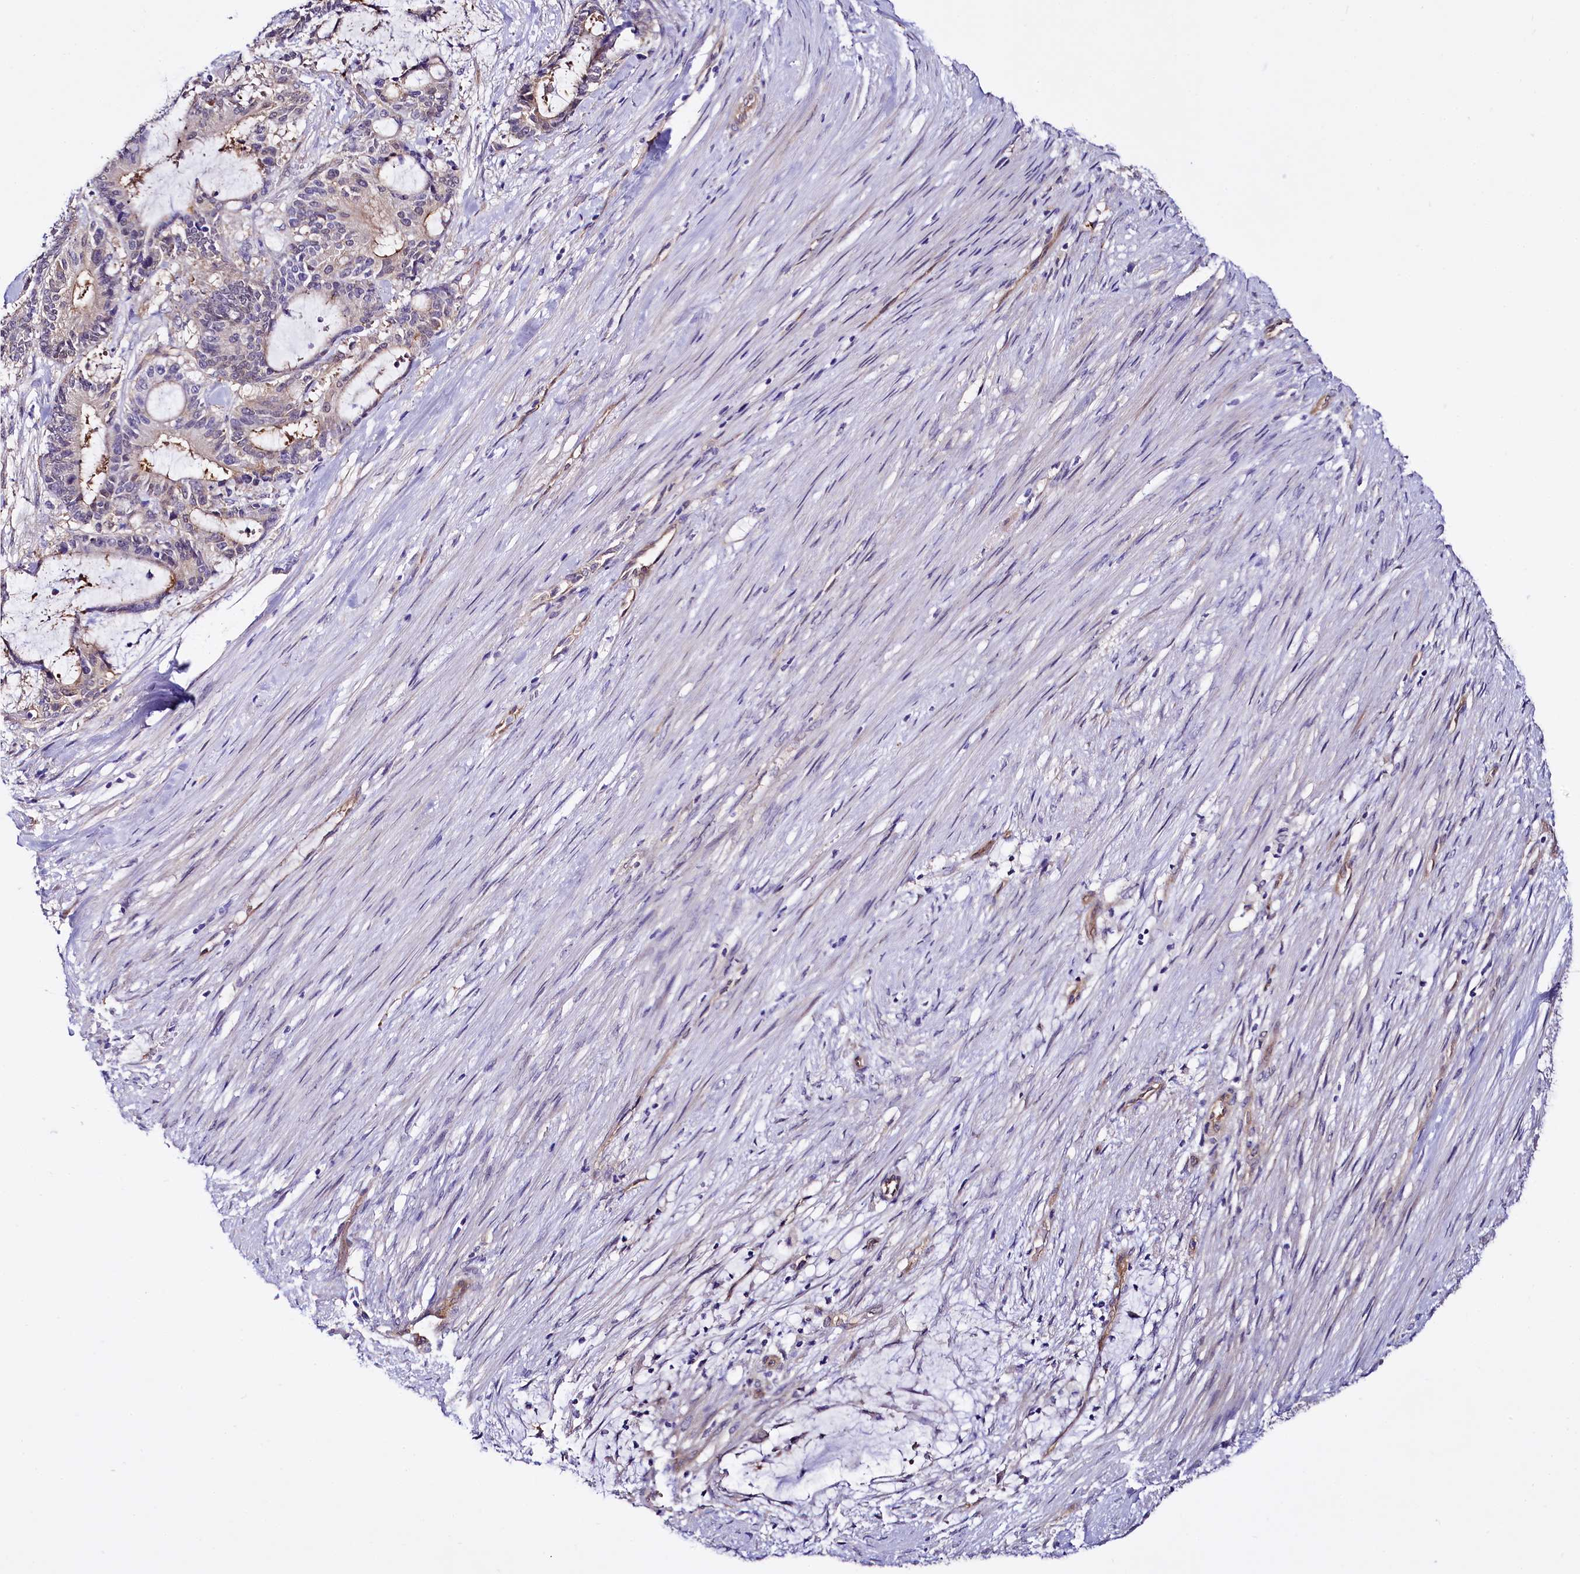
{"staining": {"intensity": "negative", "quantity": "none", "location": "none"}, "tissue": "liver cancer", "cell_type": "Tumor cells", "image_type": "cancer", "snomed": [{"axis": "morphology", "description": "Normal tissue, NOS"}, {"axis": "morphology", "description": "Cholangiocarcinoma"}, {"axis": "topography", "description": "Liver"}, {"axis": "topography", "description": "Peripheral nerve tissue"}], "caption": "IHC image of cholangiocarcinoma (liver) stained for a protein (brown), which shows no staining in tumor cells.", "gene": "STXBP1", "patient": {"sex": "female", "age": 73}}